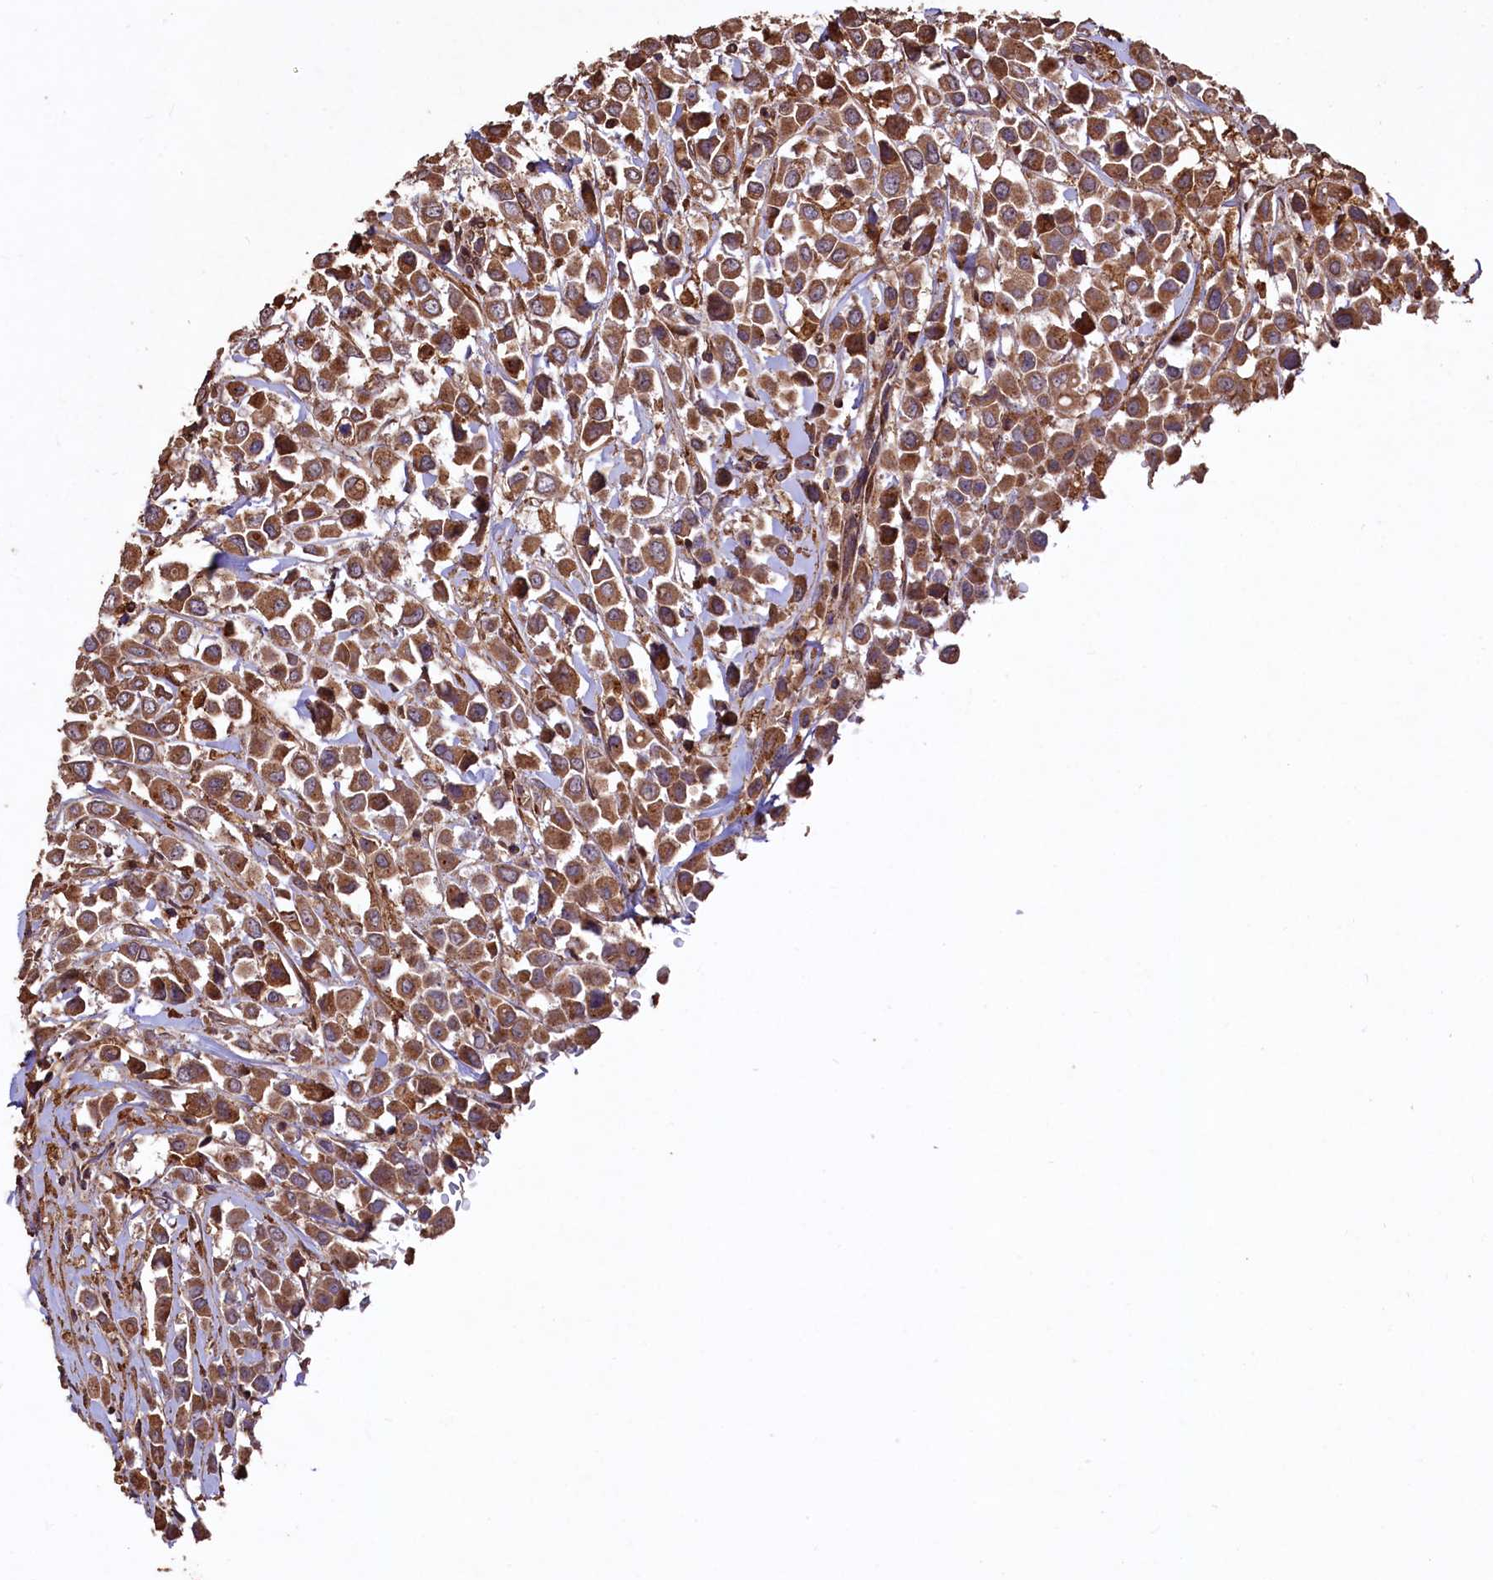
{"staining": {"intensity": "moderate", "quantity": ">75%", "location": "cytoplasmic/membranous"}, "tissue": "breast cancer", "cell_type": "Tumor cells", "image_type": "cancer", "snomed": [{"axis": "morphology", "description": "Duct carcinoma"}, {"axis": "topography", "description": "Breast"}], "caption": "Protein analysis of breast cancer tissue demonstrates moderate cytoplasmic/membranous staining in approximately >75% of tumor cells. The protein of interest is stained brown, and the nuclei are stained in blue (DAB (3,3'-diaminobenzidine) IHC with brightfield microscopy, high magnification).", "gene": "TMEM98", "patient": {"sex": "female", "age": 61}}